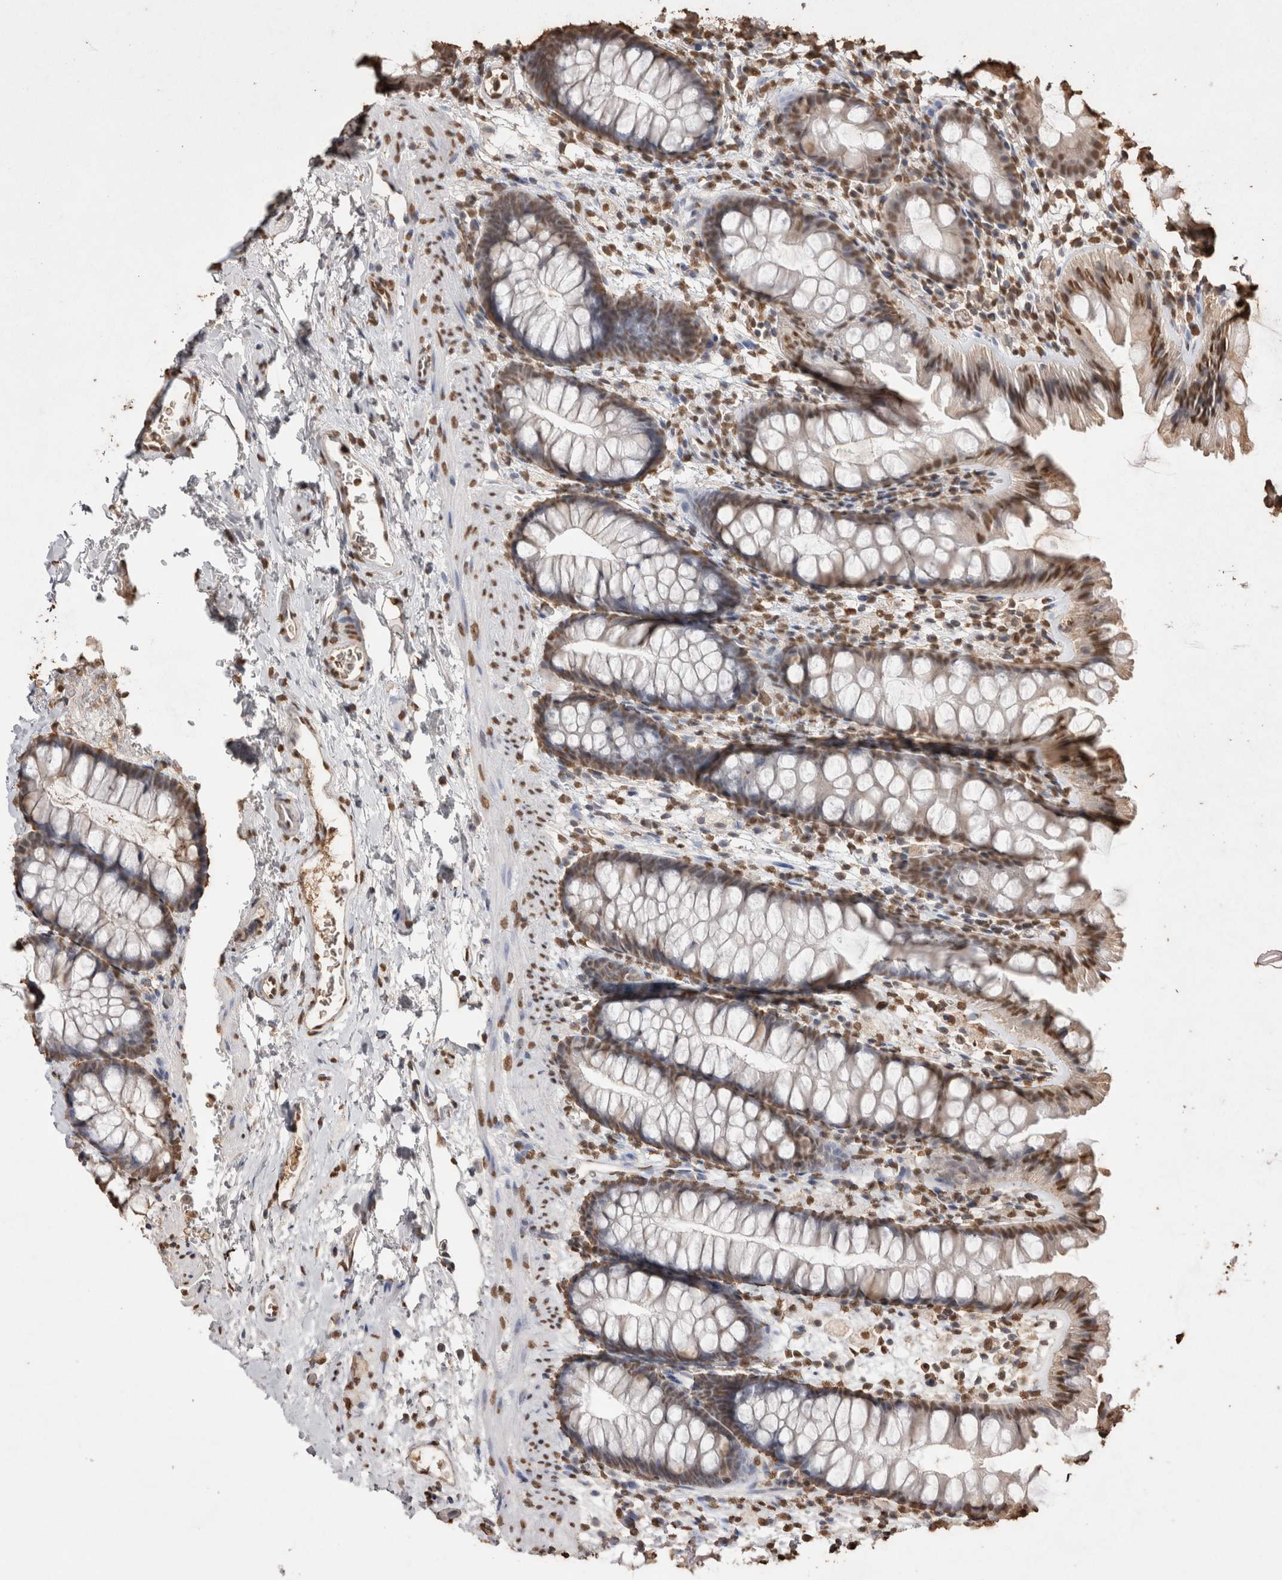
{"staining": {"intensity": "moderate", "quantity": "25%-75%", "location": "cytoplasmic/membranous,nuclear"}, "tissue": "colon", "cell_type": "Endothelial cells", "image_type": "normal", "snomed": [{"axis": "morphology", "description": "Normal tissue, NOS"}, {"axis": "topography", "description": "Colon"}], "caption": "A brown stain shows moderate cytoplasmic/membranous,nuclear expression of a protein in endothelial cells of unremarkable colon.", "gene": "POU5F1", "patient": {"sex": "female", "age": 62}}